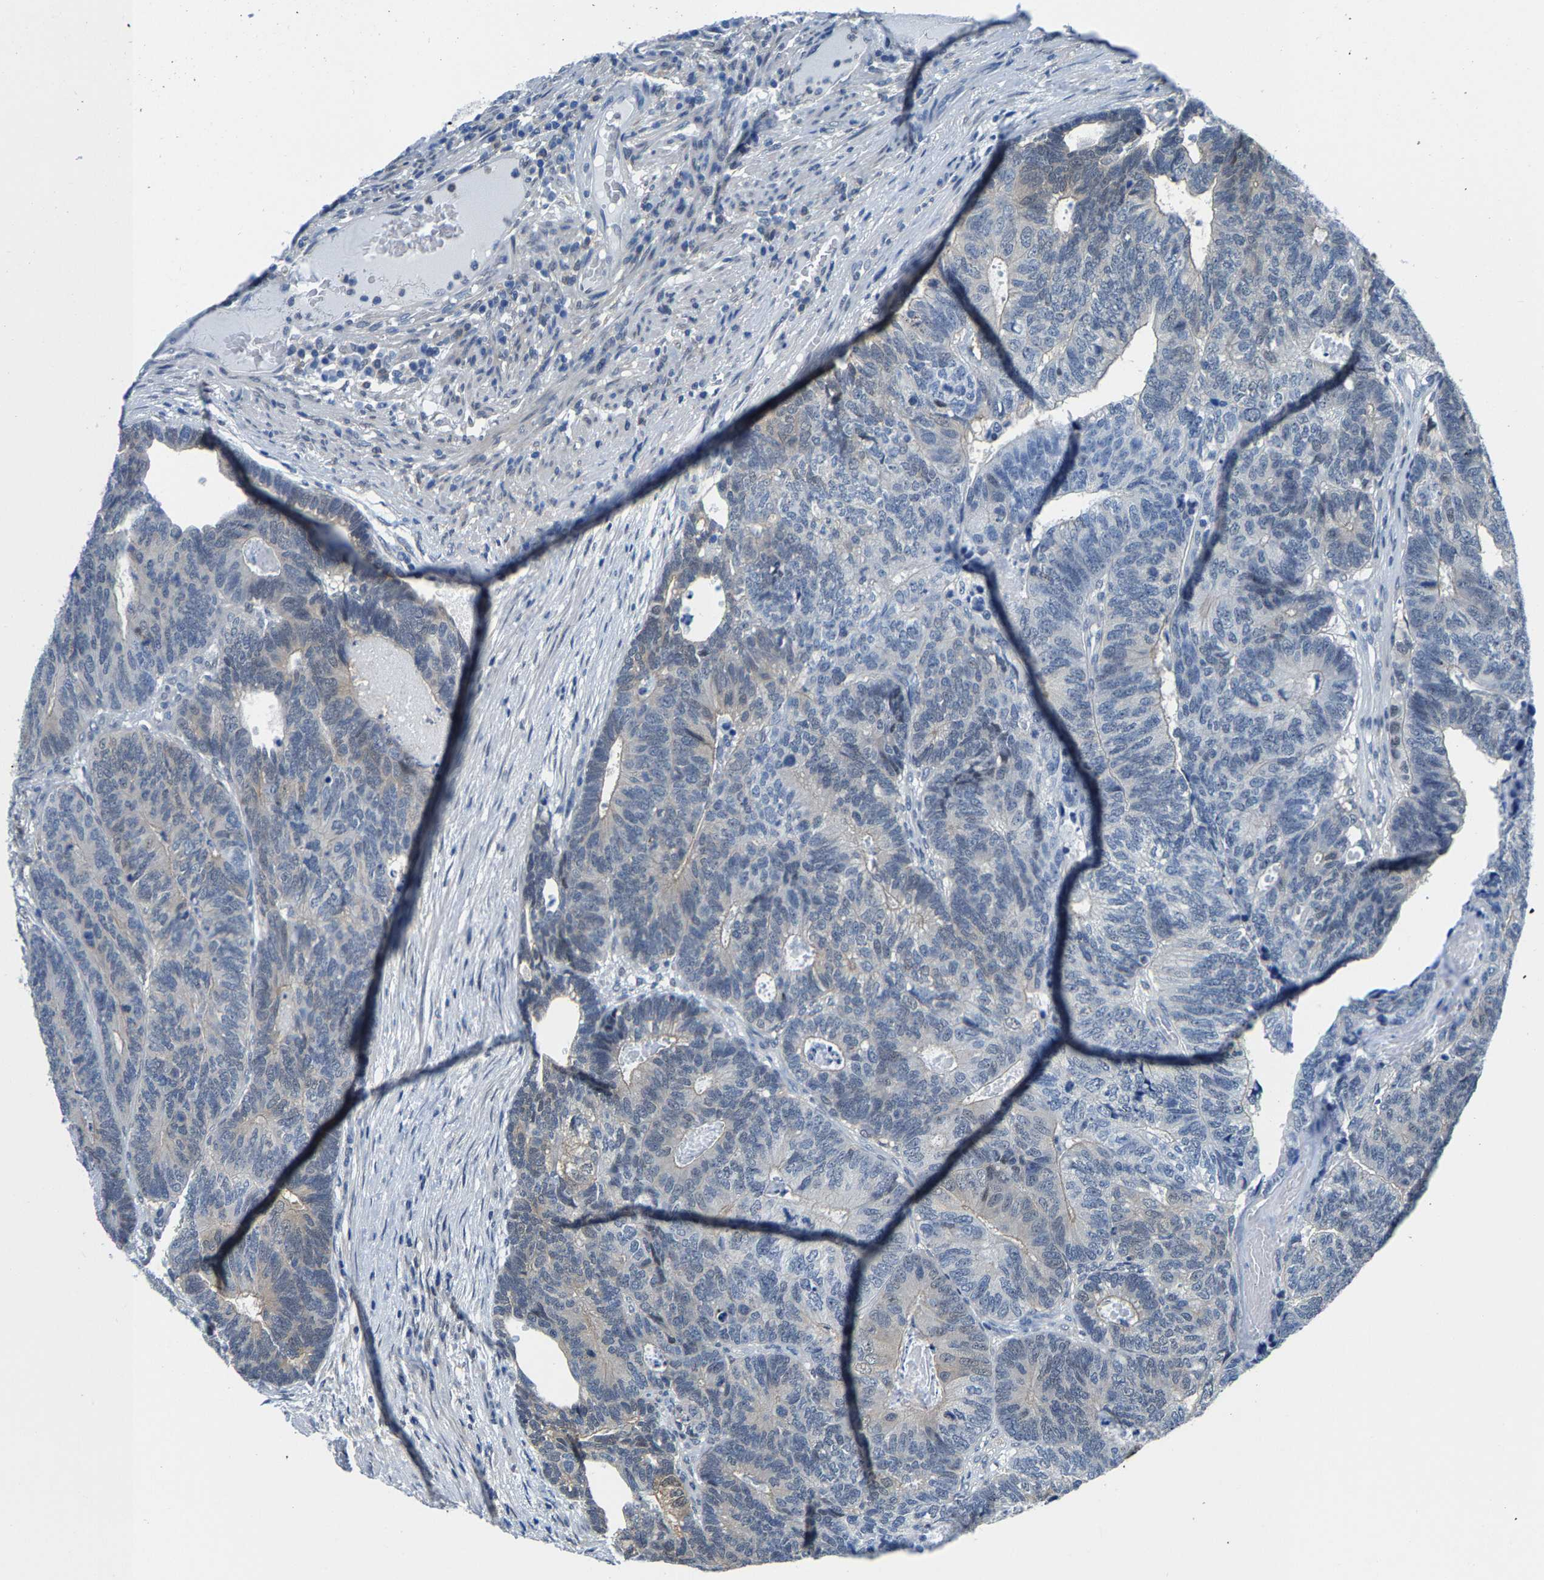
{"staining": {"intensity": "weak", "quantity": "<25%", "location": "cytoplasmic/membranous"}, "tissue": "colorectal cancer", "cell_type": "Tumor cells", "image_type": "cancer", "snomed": [{"axis": "morphology", "description": "Adenocarcinoma, NOS"}, {"axis": "topography", "description": "Colon"}], "caption": "IHC image of colorectal adenocarcinoma stained for a protein (brown), which demonstrates no staining in tumor cells. (Stains: DAB immunohistochemistry with hematoxylin counter stain, Microscopy: brightfield microscopy at high magnification).", "gene": "SSH3", "patient": {"sex": "female", "age": 67}}